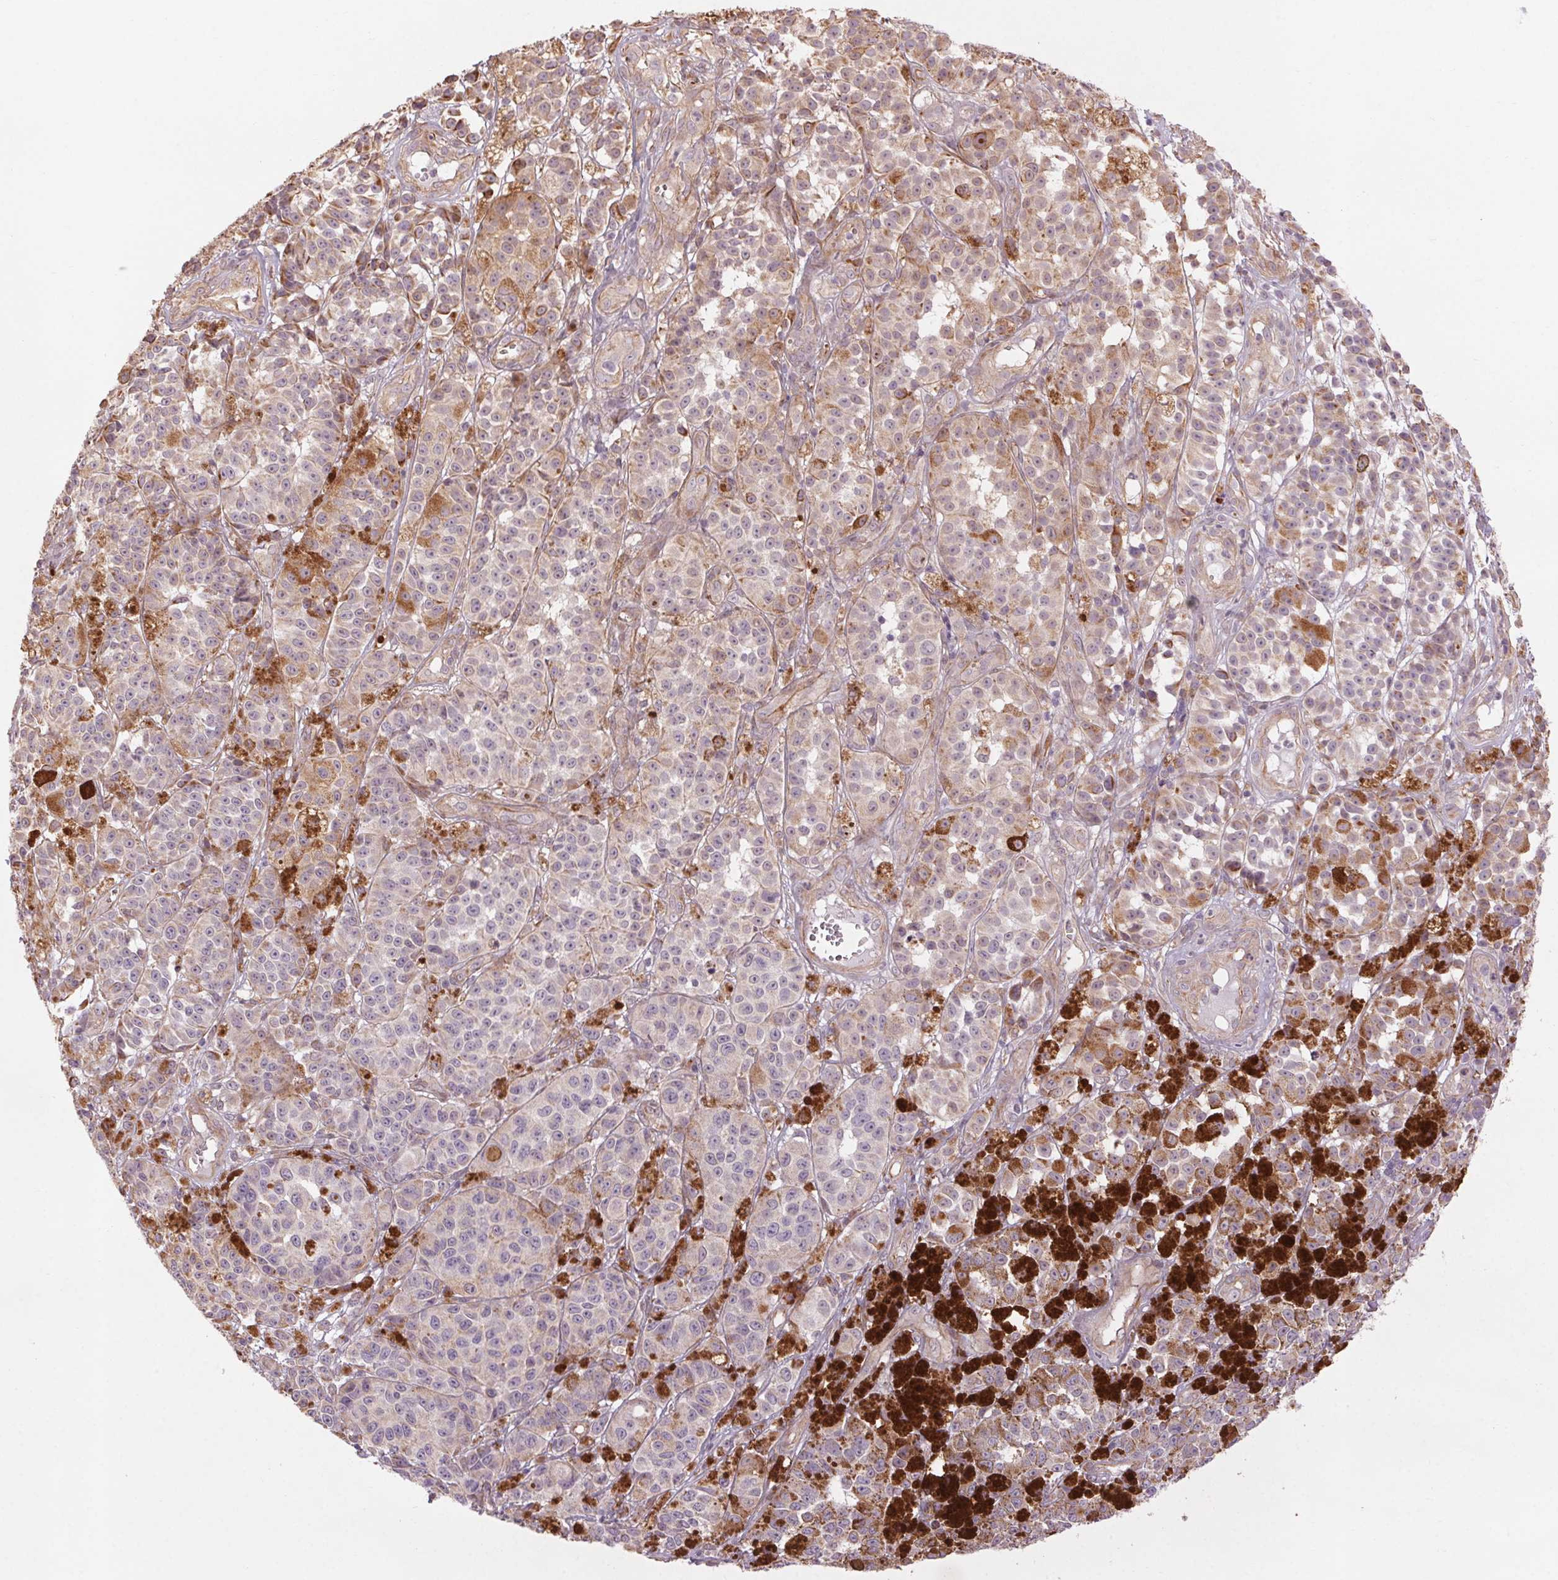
{"staining": {"intensity": "weak", "quantity": "<25%", "location": "cytoplasmic/membranous"}, "tissue": "melanoma", "cell_type": "Tumor cells", "image_type": "cancer", "snomed": [{"axis": "morphology", "description": "Malignant melanoma, NOS"}, {"axis": "topography", "description": "Skin"}], "caption": "Tumor cells are negative for brown protein staining in melanoma.", "gene": "CCSER1", "patient": {"sex": "female", "age": 58}}